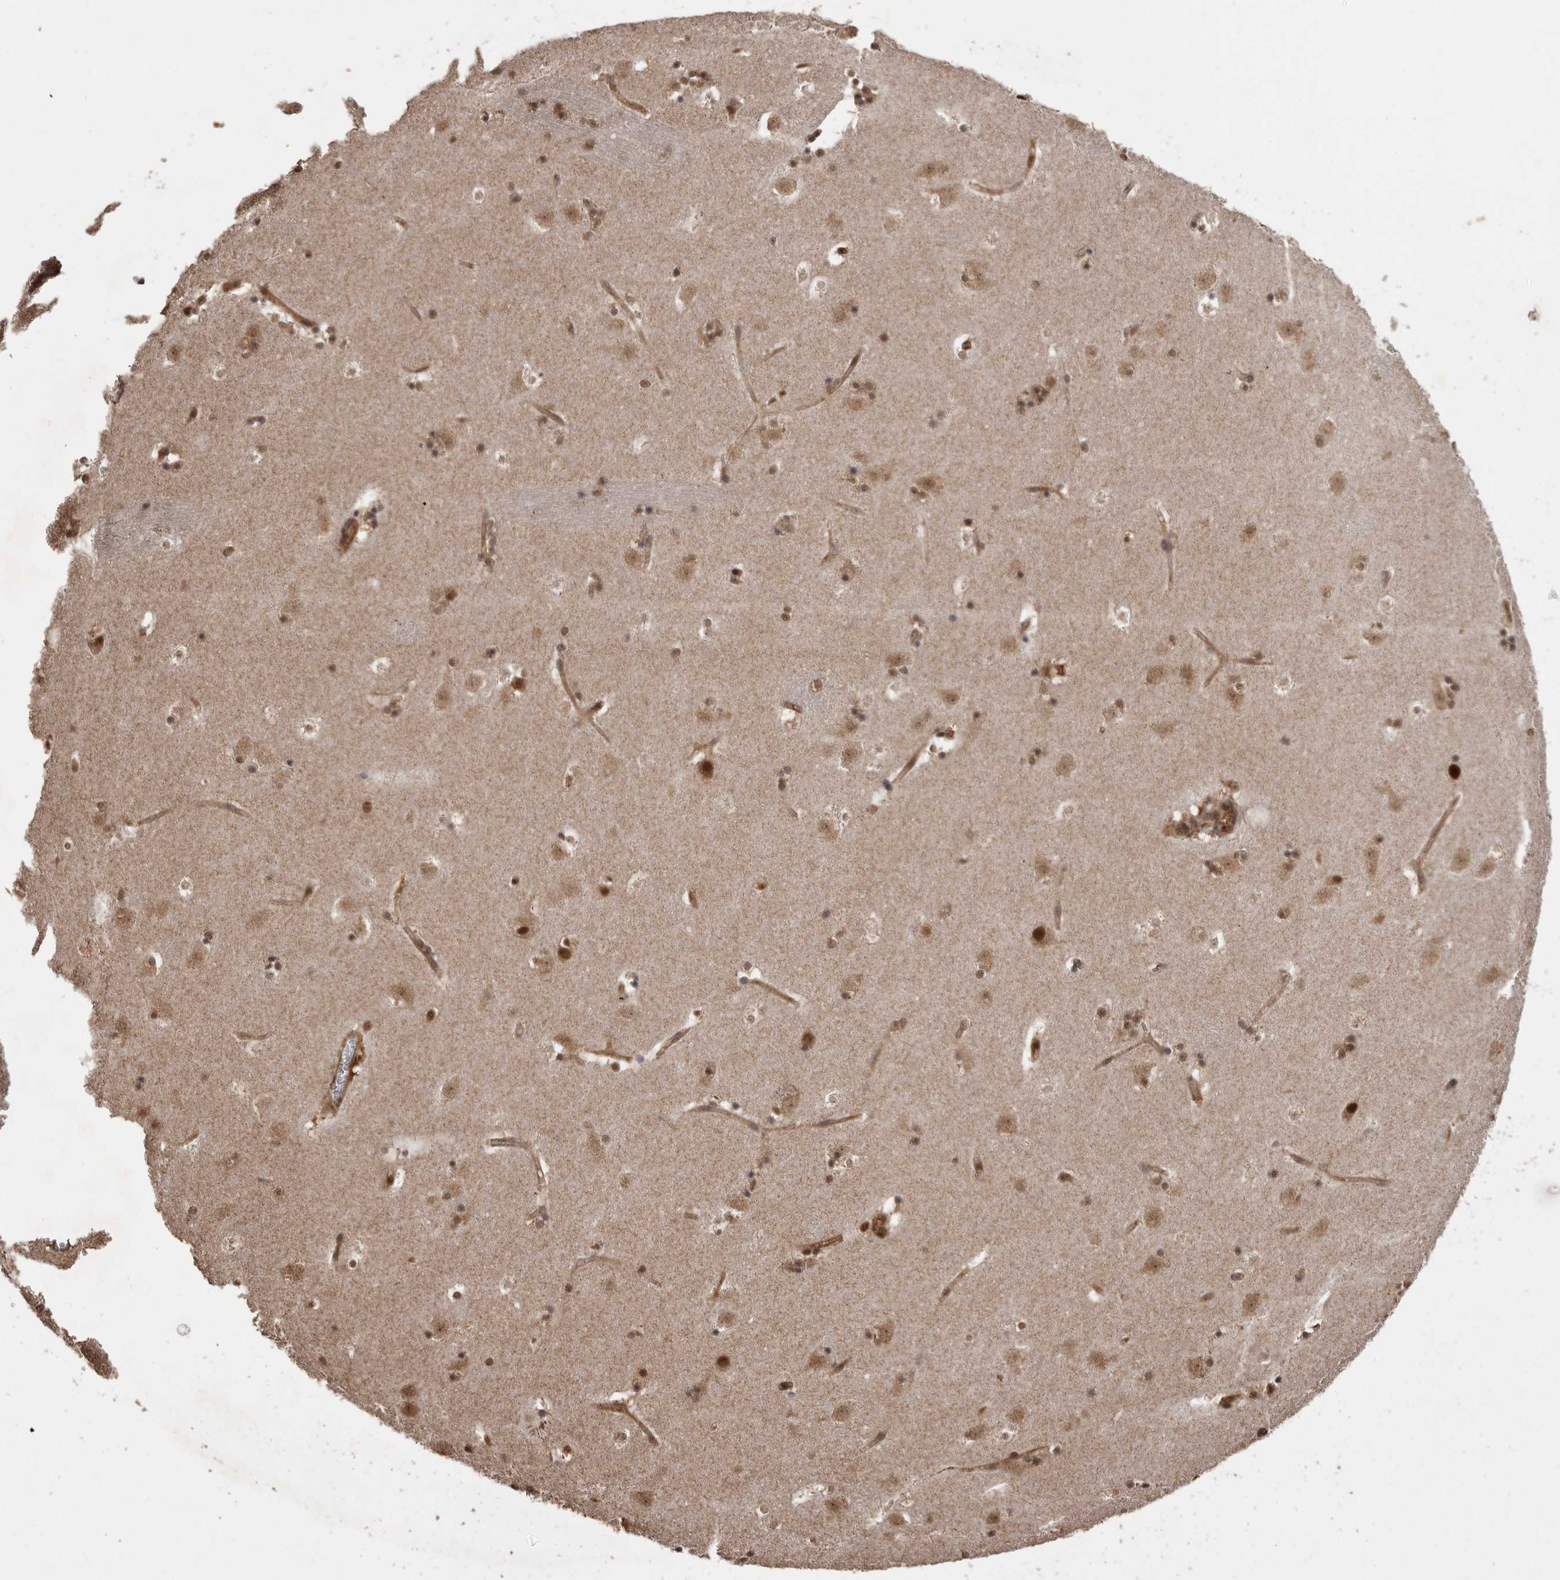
{"staining": {"intensity": "strong", "quantity": ">75%", "location": "nuclear"}, "tissue": "caudate", "cell_type": "Glial cells", "image_type": "normal", "snomed": [{"axis": "morphology", "description": "Normal tissue, NOS"}, {"axis": "topography", "description": "Lateral ventricle wall"}], "caption": "DAB (3,3'-diaminobenzidine) immunohistochemical staining of benign human caudate reveals strong nuclear protein positivity in approximately >75% of glial cells.", "gene": "PPP1R8", "patient": {"sex": "male", "age": 45}}